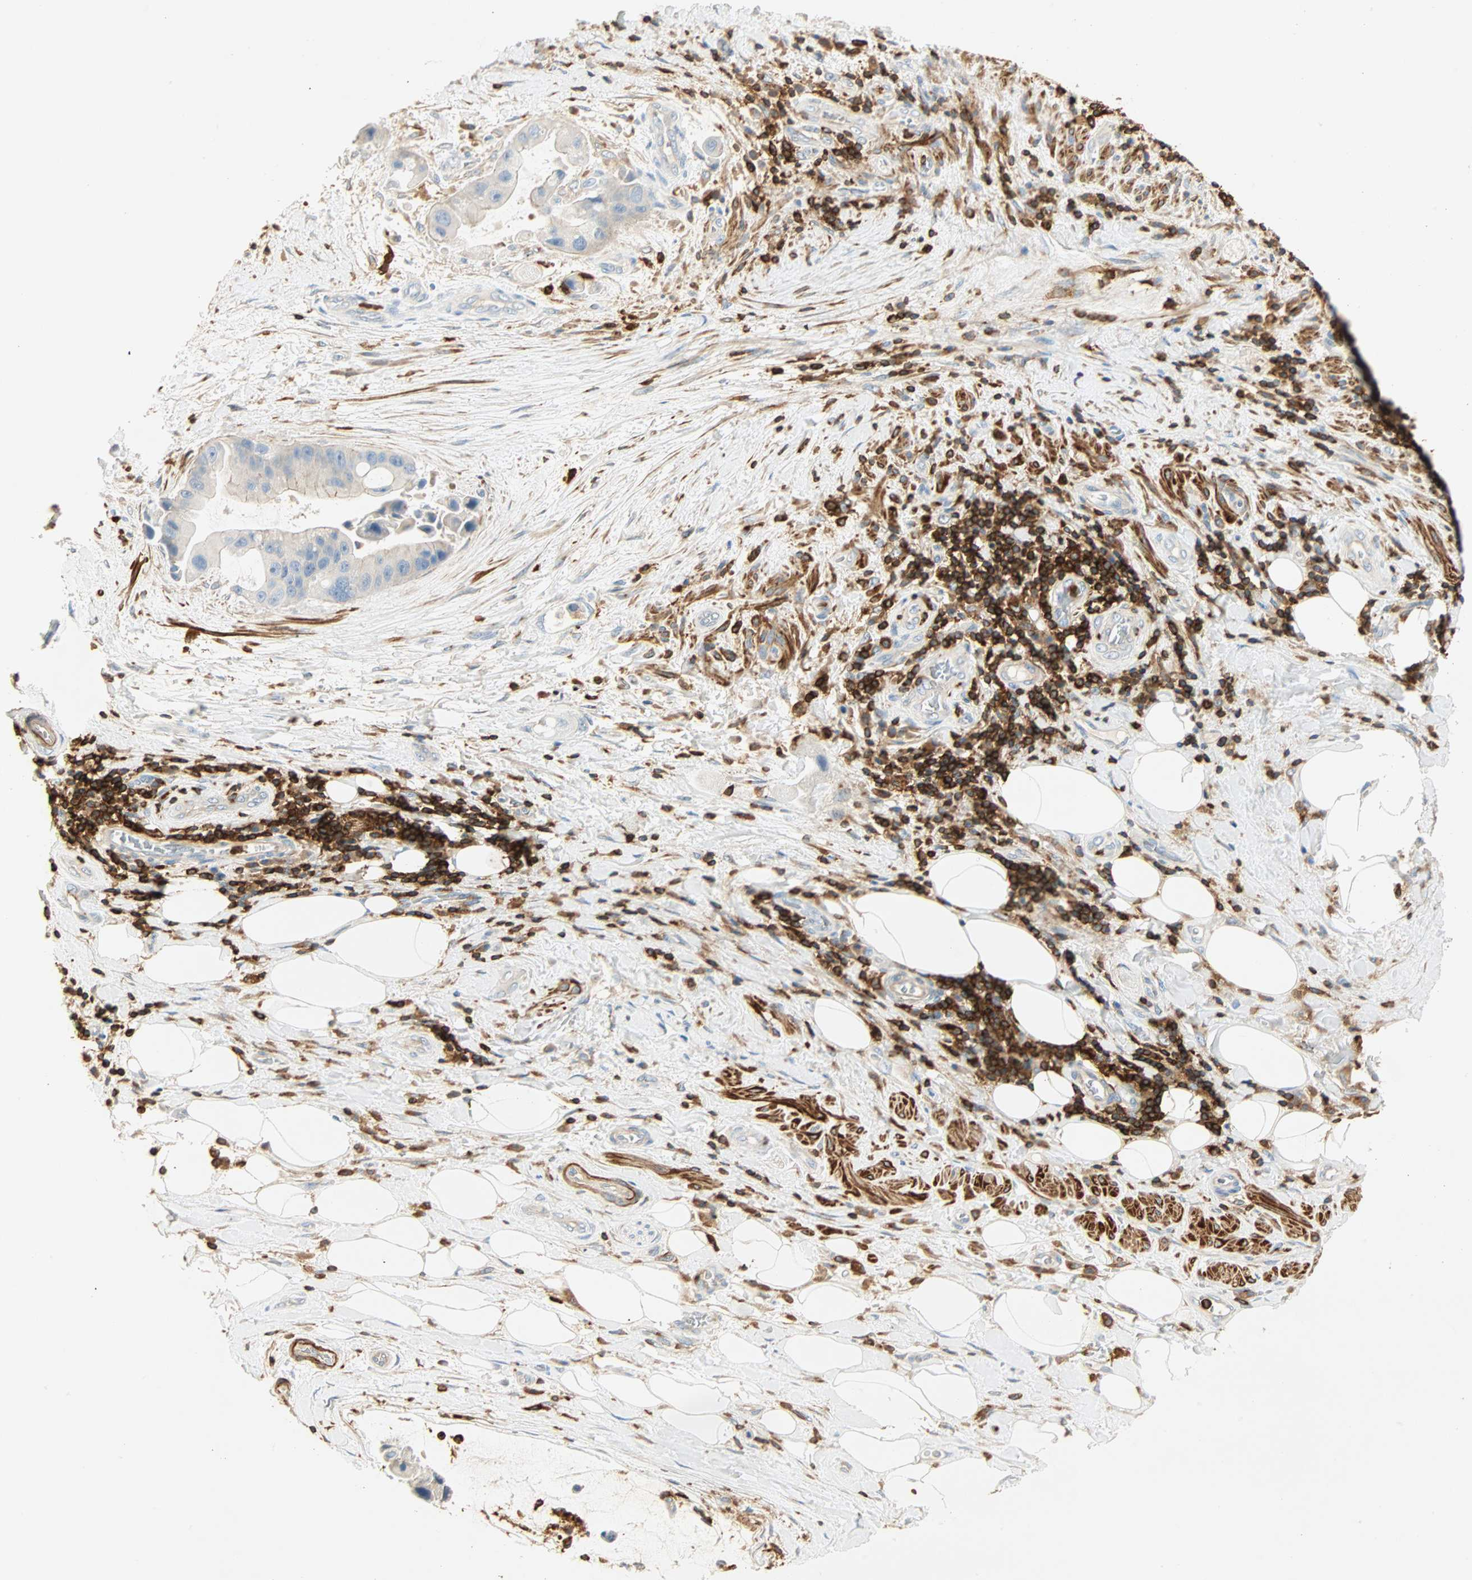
{"staining": {"intensity": "negative", "quantity": "none", "location": "none"}, "tissue": "liver cancer", "cell_type": "Tumor cells", "image_type": "cancer", "snomed": [{"axis": "morphology", "description": "Normal tissue, NOS"}, {"axis": "morphology", "description": "Cholangiocarcinoma"}, {"axis": "topography", "description": "Liver"}, {"axis": "topography", "description": "Peripheral nerve tissue"}], "caption": "This is an immunohistochemistry (IHC) photomicrograph of liver cancer. There is no staining in tumor cells.", "gene": "FMNL1", "patient": {"sex": "male", "age": 50}}